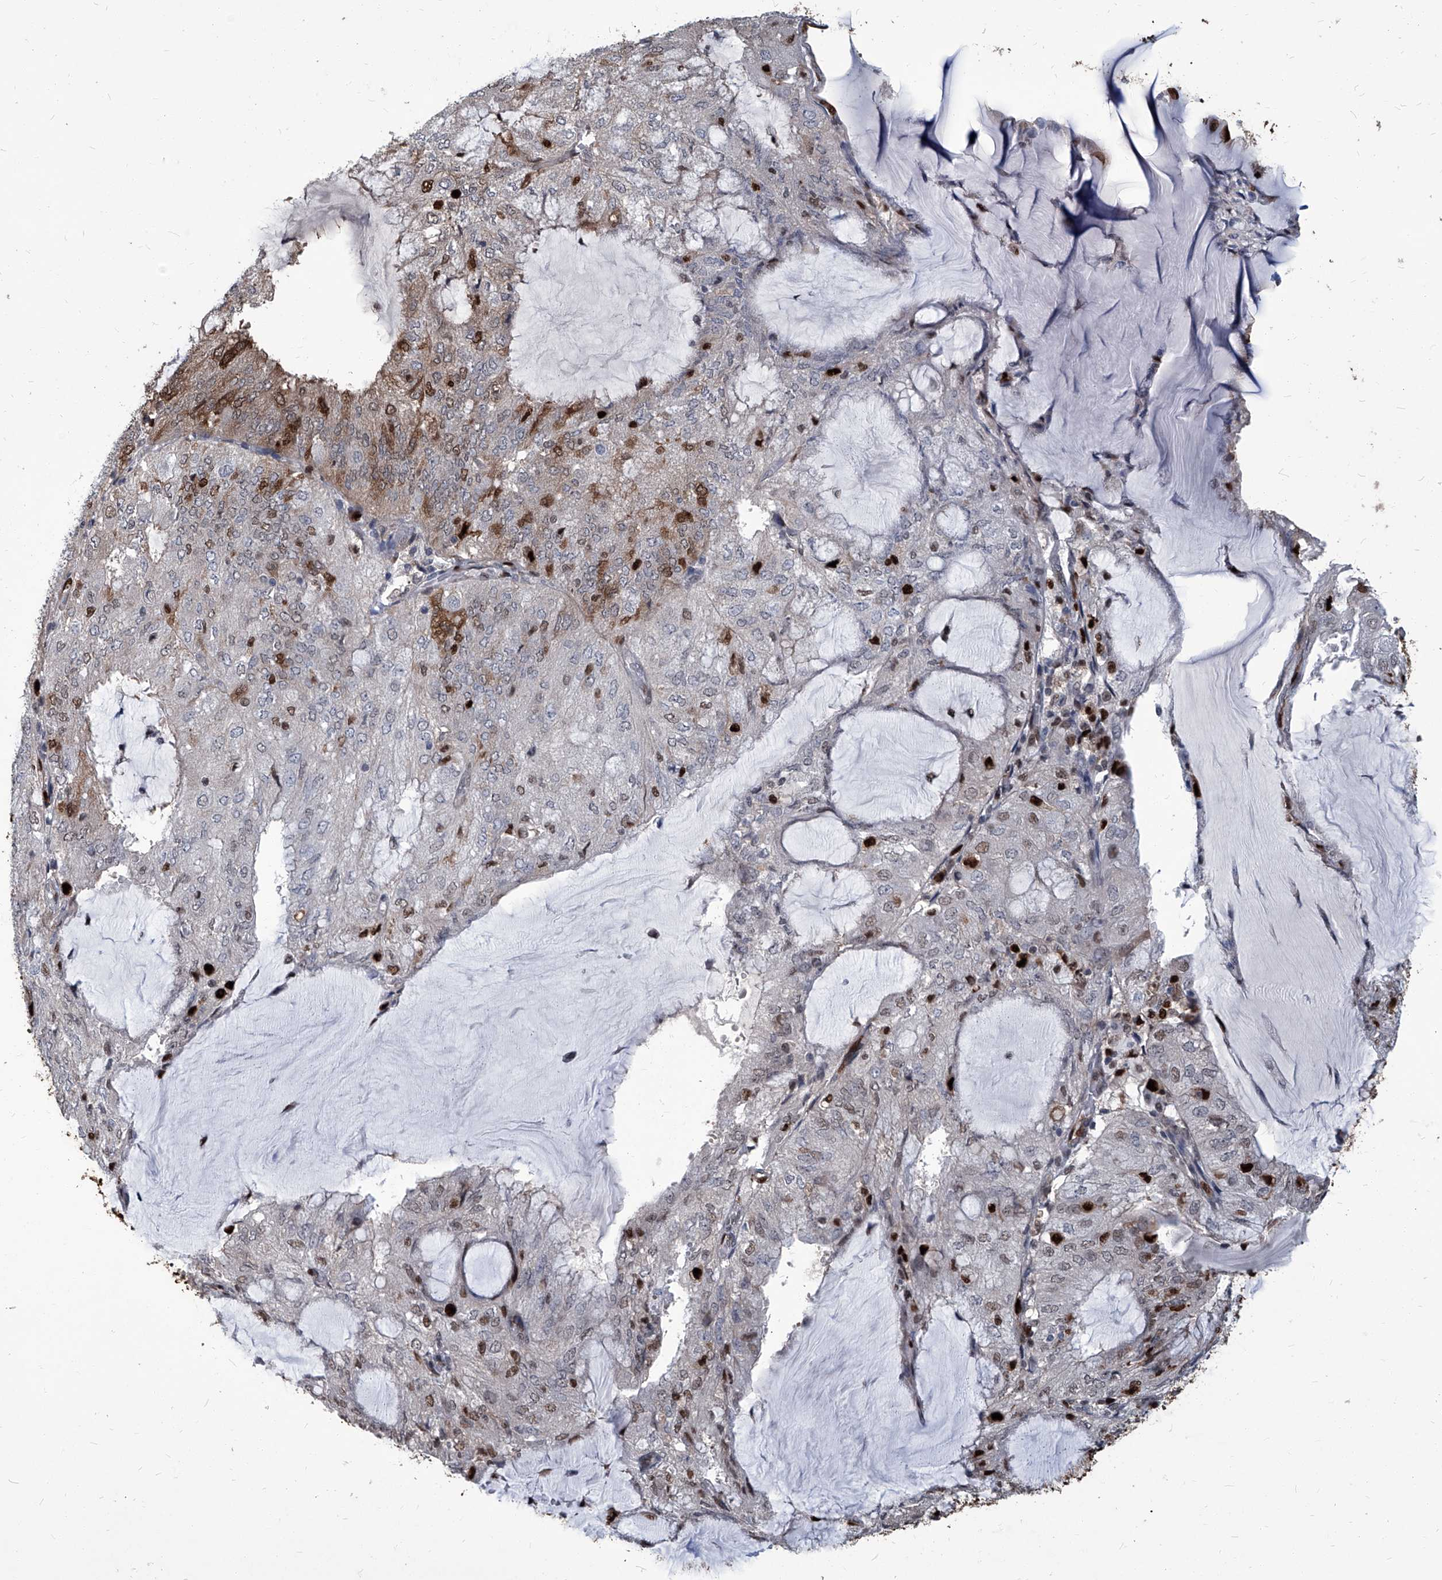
{"staining": {"intensity": "strong", "quantity": "<25%", "location": "cytoplasmic/membranous,nuclear"}, "tissue": "endometrial cancer", "cell_type": "Tumor cells", "image_type": "cancer", "snomed": [{"axis": "morphology", "description": "Adenocarcinoma, NOS"}, {"axis": "topography", "description": "Endometrium"}], "caption": "Protein staining of endometrial cancer tissue demonstrates strong cytoplasmic/membranous and nuclear expression in approximately <25% of tumor cells.", "gene": "PCNA", "patient": {"sex": "female", "age": 81}}